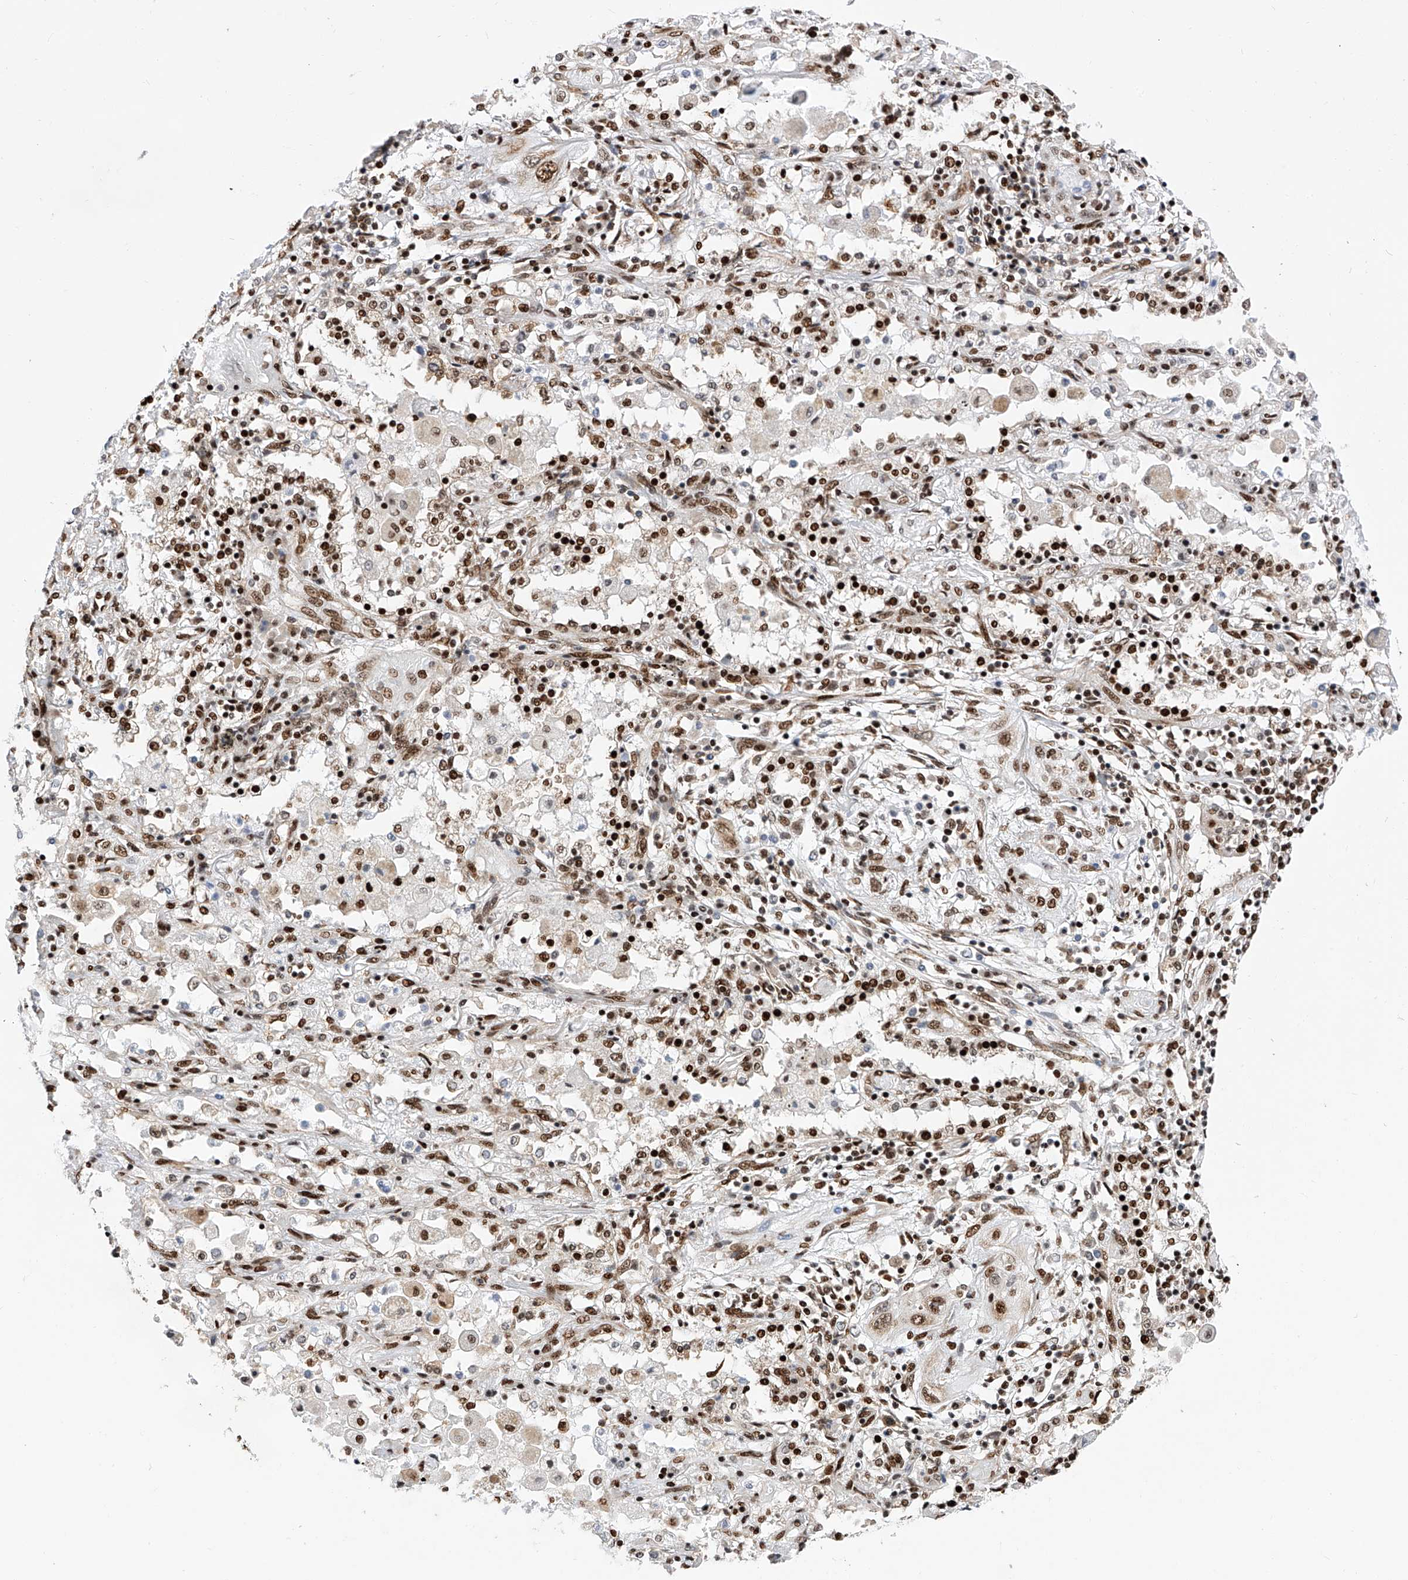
{"staining": {"intensity": "moderate", "quantity": ">75%", "location": "nuclear"}, "tissue": "lung cancer", "cell_type": "Tumor cells", "image_type": "cancer", "snomed": [{"axis": "morphology", "description": "Squamous cell carcinoma, NOS"}, {"axis": "topography", "description": "Lung"}], "caption": "Squamous cell carcinoma (lung) tissue demonstrates moderate nuclear staining in approximately >75% of tumor cells, visualized by immunohistochemistry.", "gene": "SRSF6", "patient": {"sex": "female", "age": 47}}